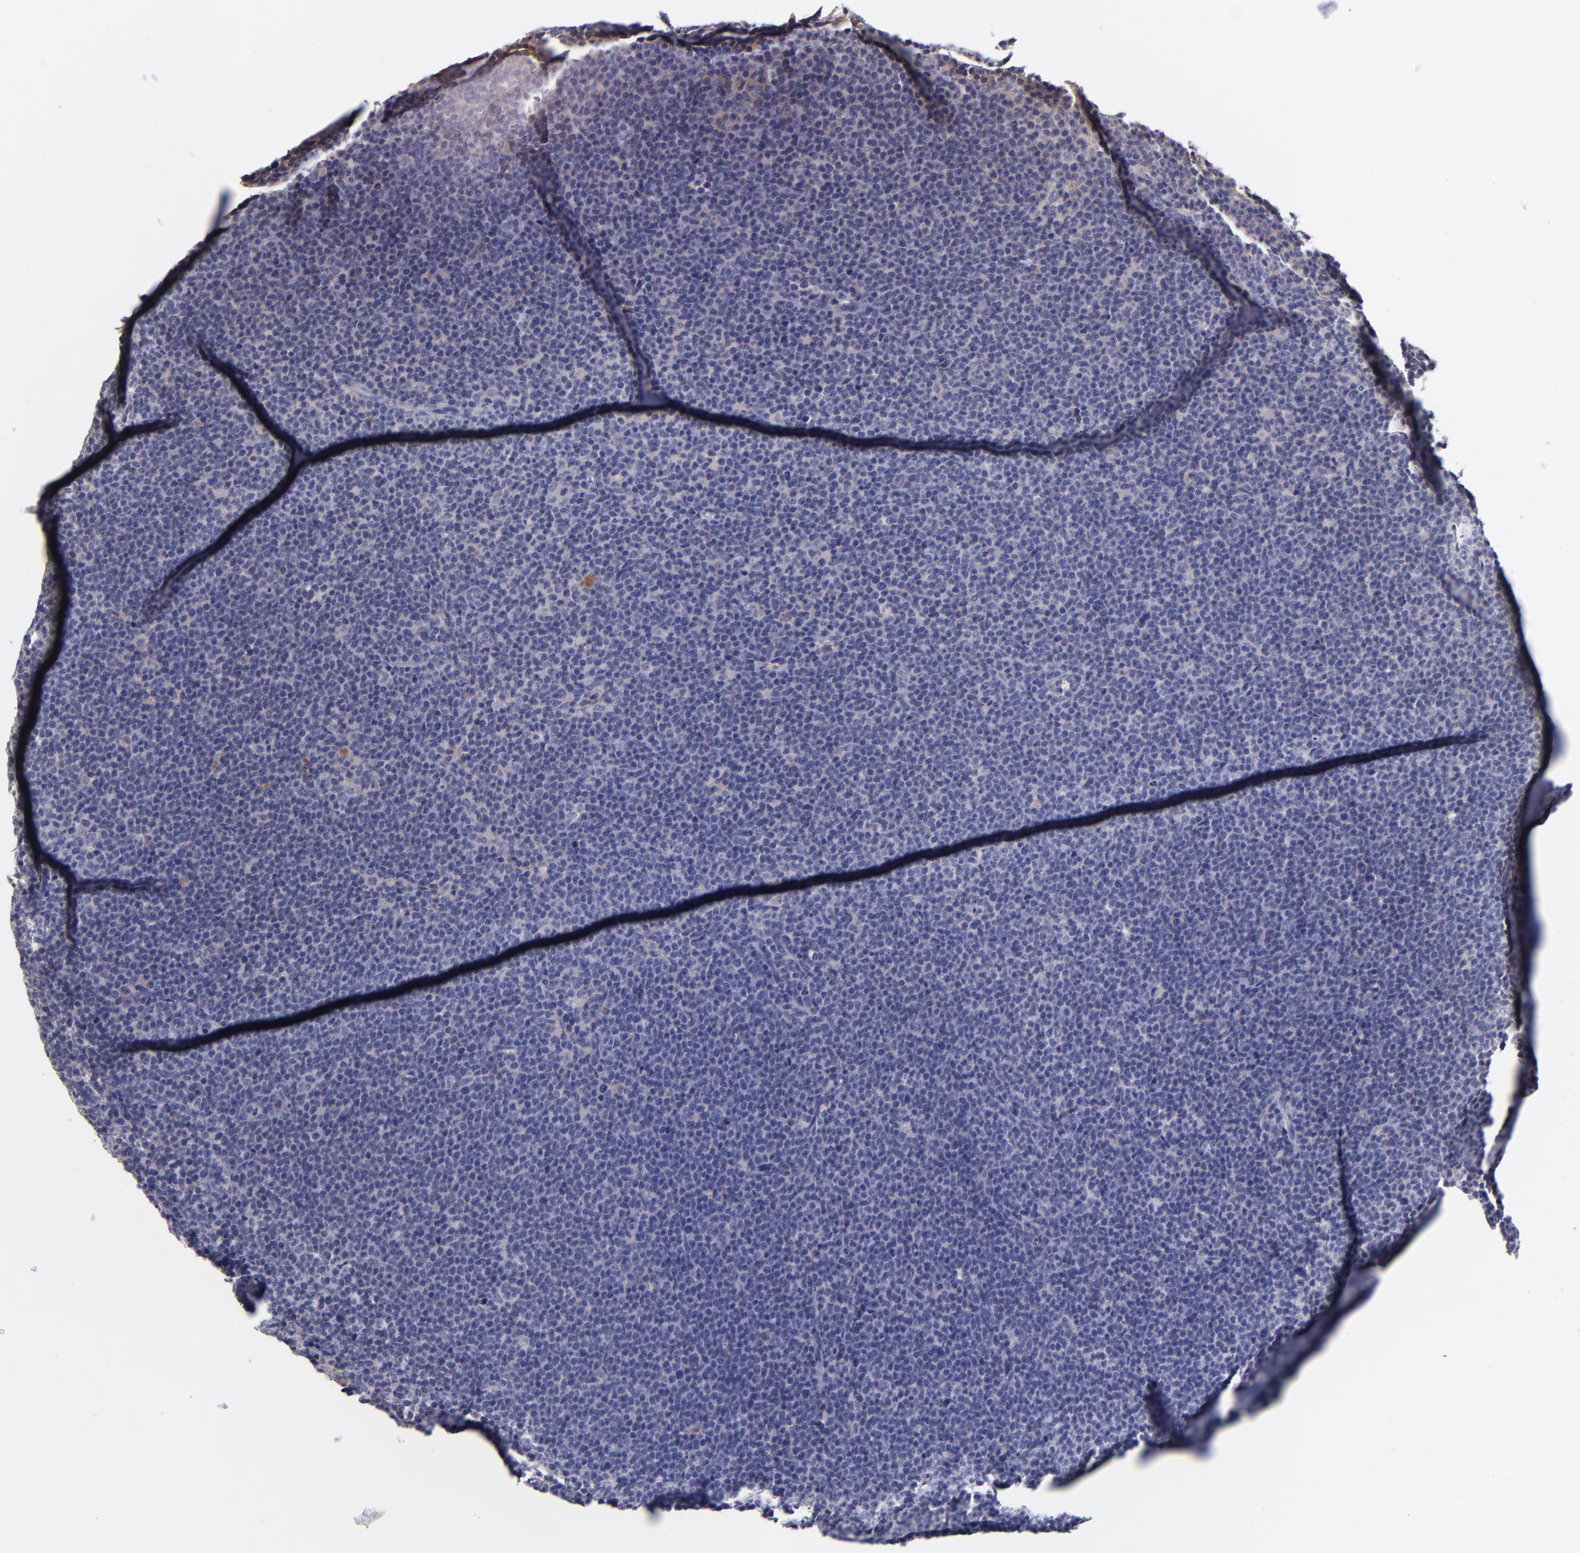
{"staining": {"intensity": "weak", "quantity": "25%-75%", "location": "cytoplasmic/membranous"}, "tissue": "lymphoma", "cell_type": "Tumor cells", "image_type": "cancer", "snomed": [{"axis": "morphology", "description": "Malignant lymphoma, non-Hodgkin's type, High grade"}, {"axis": "topography", "description": "Lymph node"}], "caption": "Brown immunohistochemical staining in human lymphoma reveals weak cytoplasmic/membranous staining in approximately 25%-75% of tumor cells. (IHC, brightfield microscopy, high magnification).", "gene": "RBP4", "patient": {"sex": "female", "age": 58}}